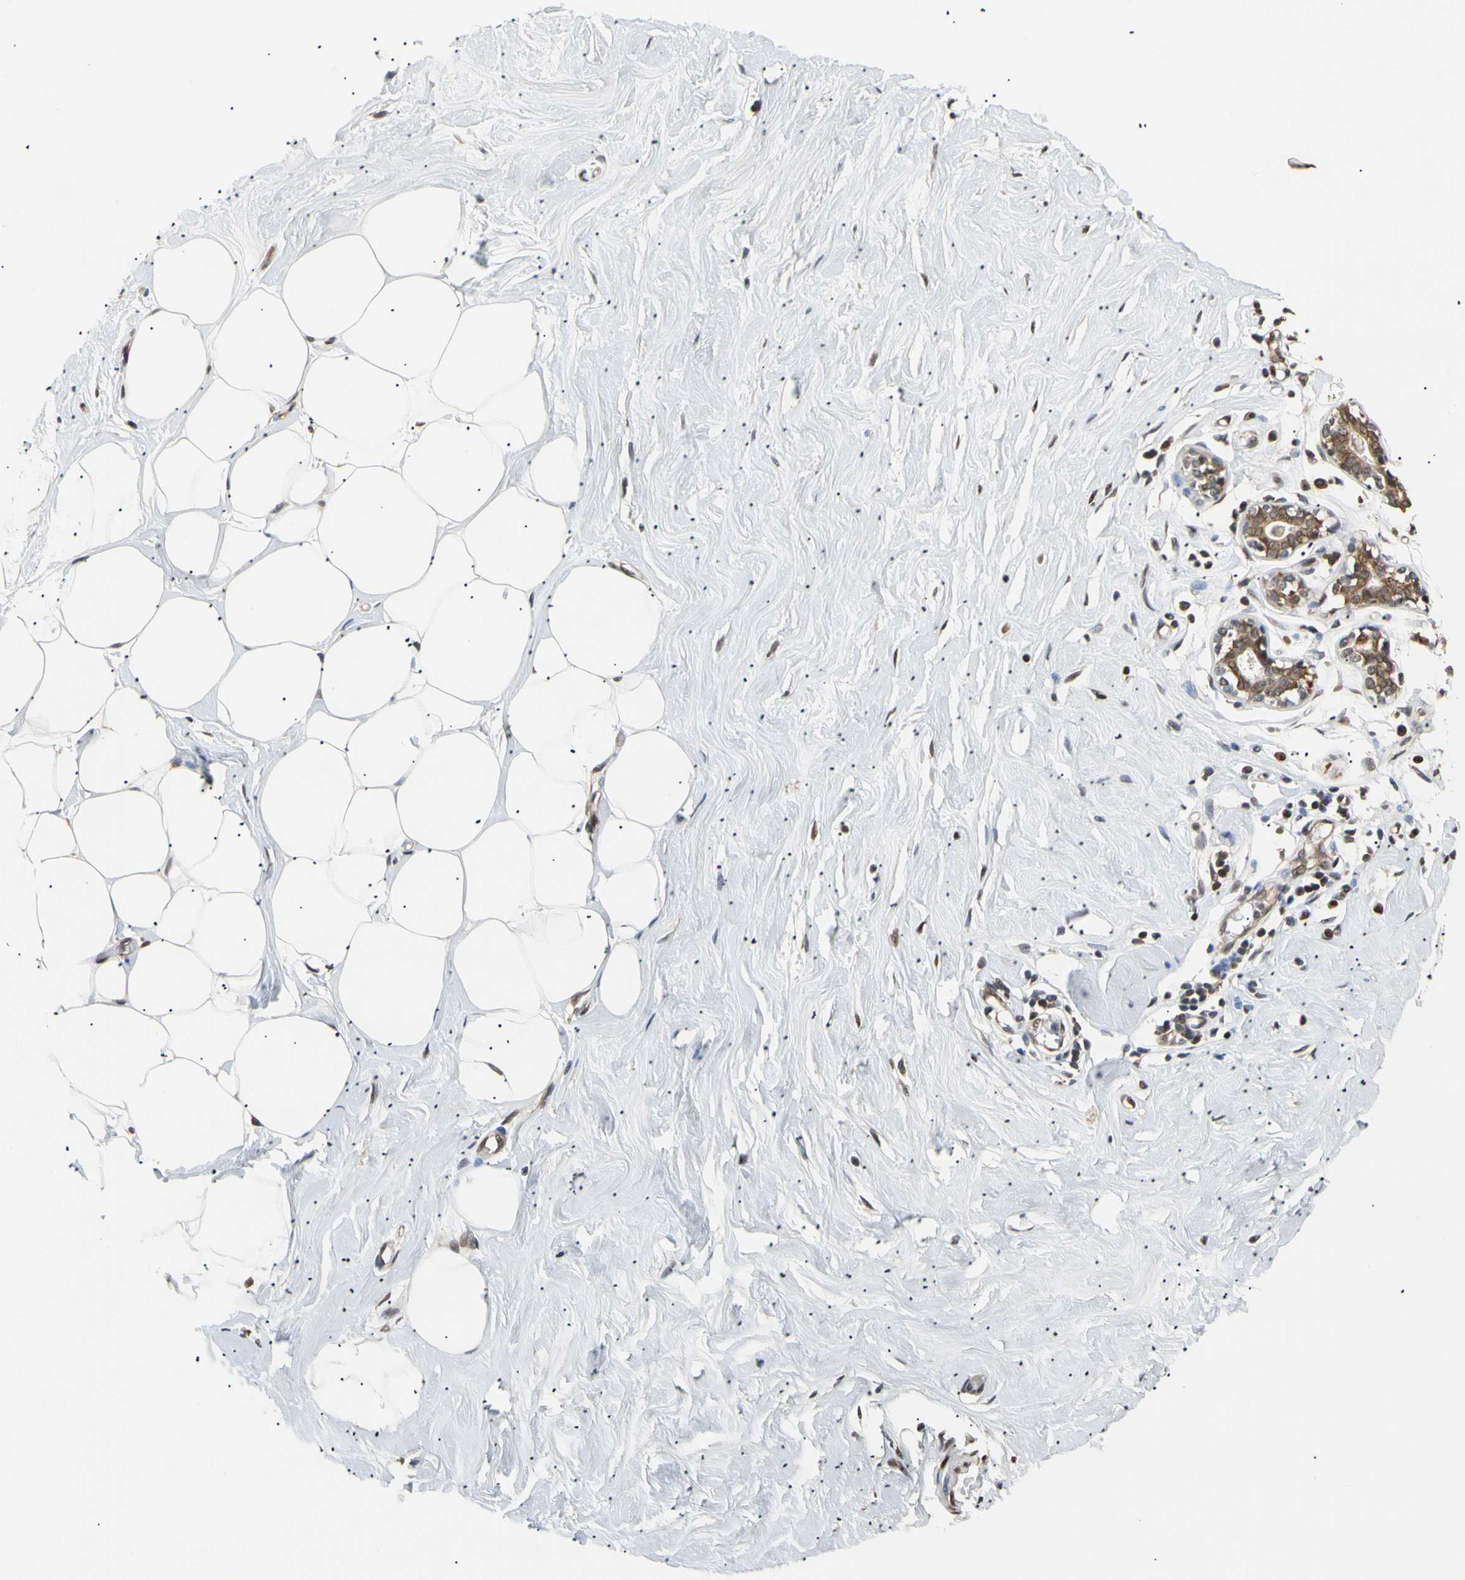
{"staining": {"intensity": "moderate", "quantity": ">75%", "location": "nuclear"}, "tissue": "adipose tissue", "cell_type": "Adipocytes", "image_type": "normal", "snomed": [{"axis": "morphology", "description": "Normal tissue, NOS"}, {"axis": "topography", "description": "Breast"}], "caption": "Immunohistochemistry histopathology image of unremarkable adipose tissue: human adipose tissue stained using IHC reveals medium levels of moderate protein expression localized specifically in the nuclear of adipocytes, appearing as a nuclear brown color.", "gene": "EIF1AX", "patient": {"sex": "female", "age": 44}}